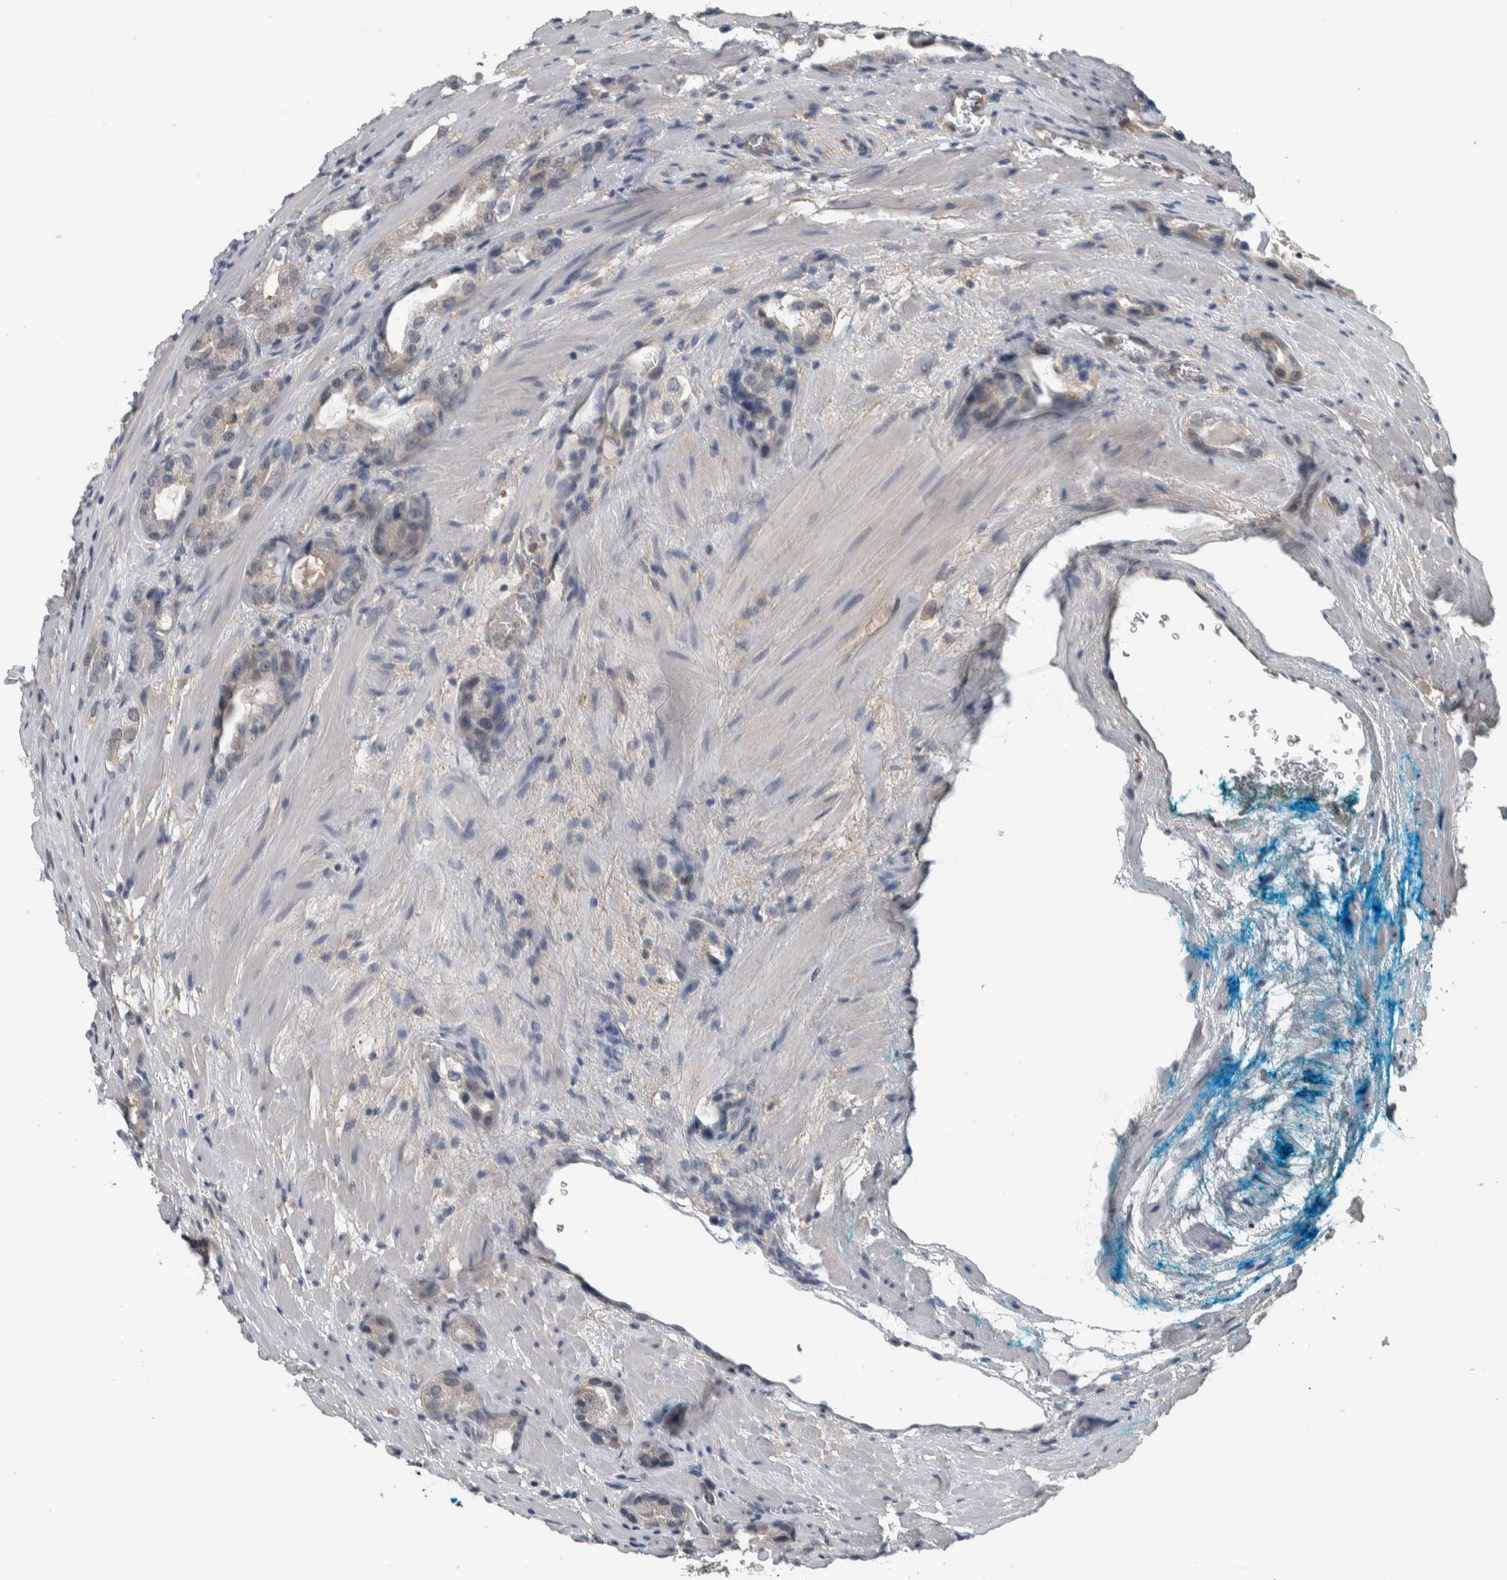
{"staining": {"intensity": "negative", "quantity": "none", "location": "none"}, "tissue": "prostate cancer", "cell_type": "Tumor cells", "image_type": "cancer", "snomed": [{"axis": "morphology", "description": "Adenocarcinoma, High grade"}, {"axis": "topography", "description": "Prostate"}], "caption": "DAB (3,3'-diaminobenzidine) immunohistochemical staining of human prostate cancer demonstrates no significant positivity in tumor cells.", "gene": "ALAD", "patient": {"sex": "male", "age": 63}}